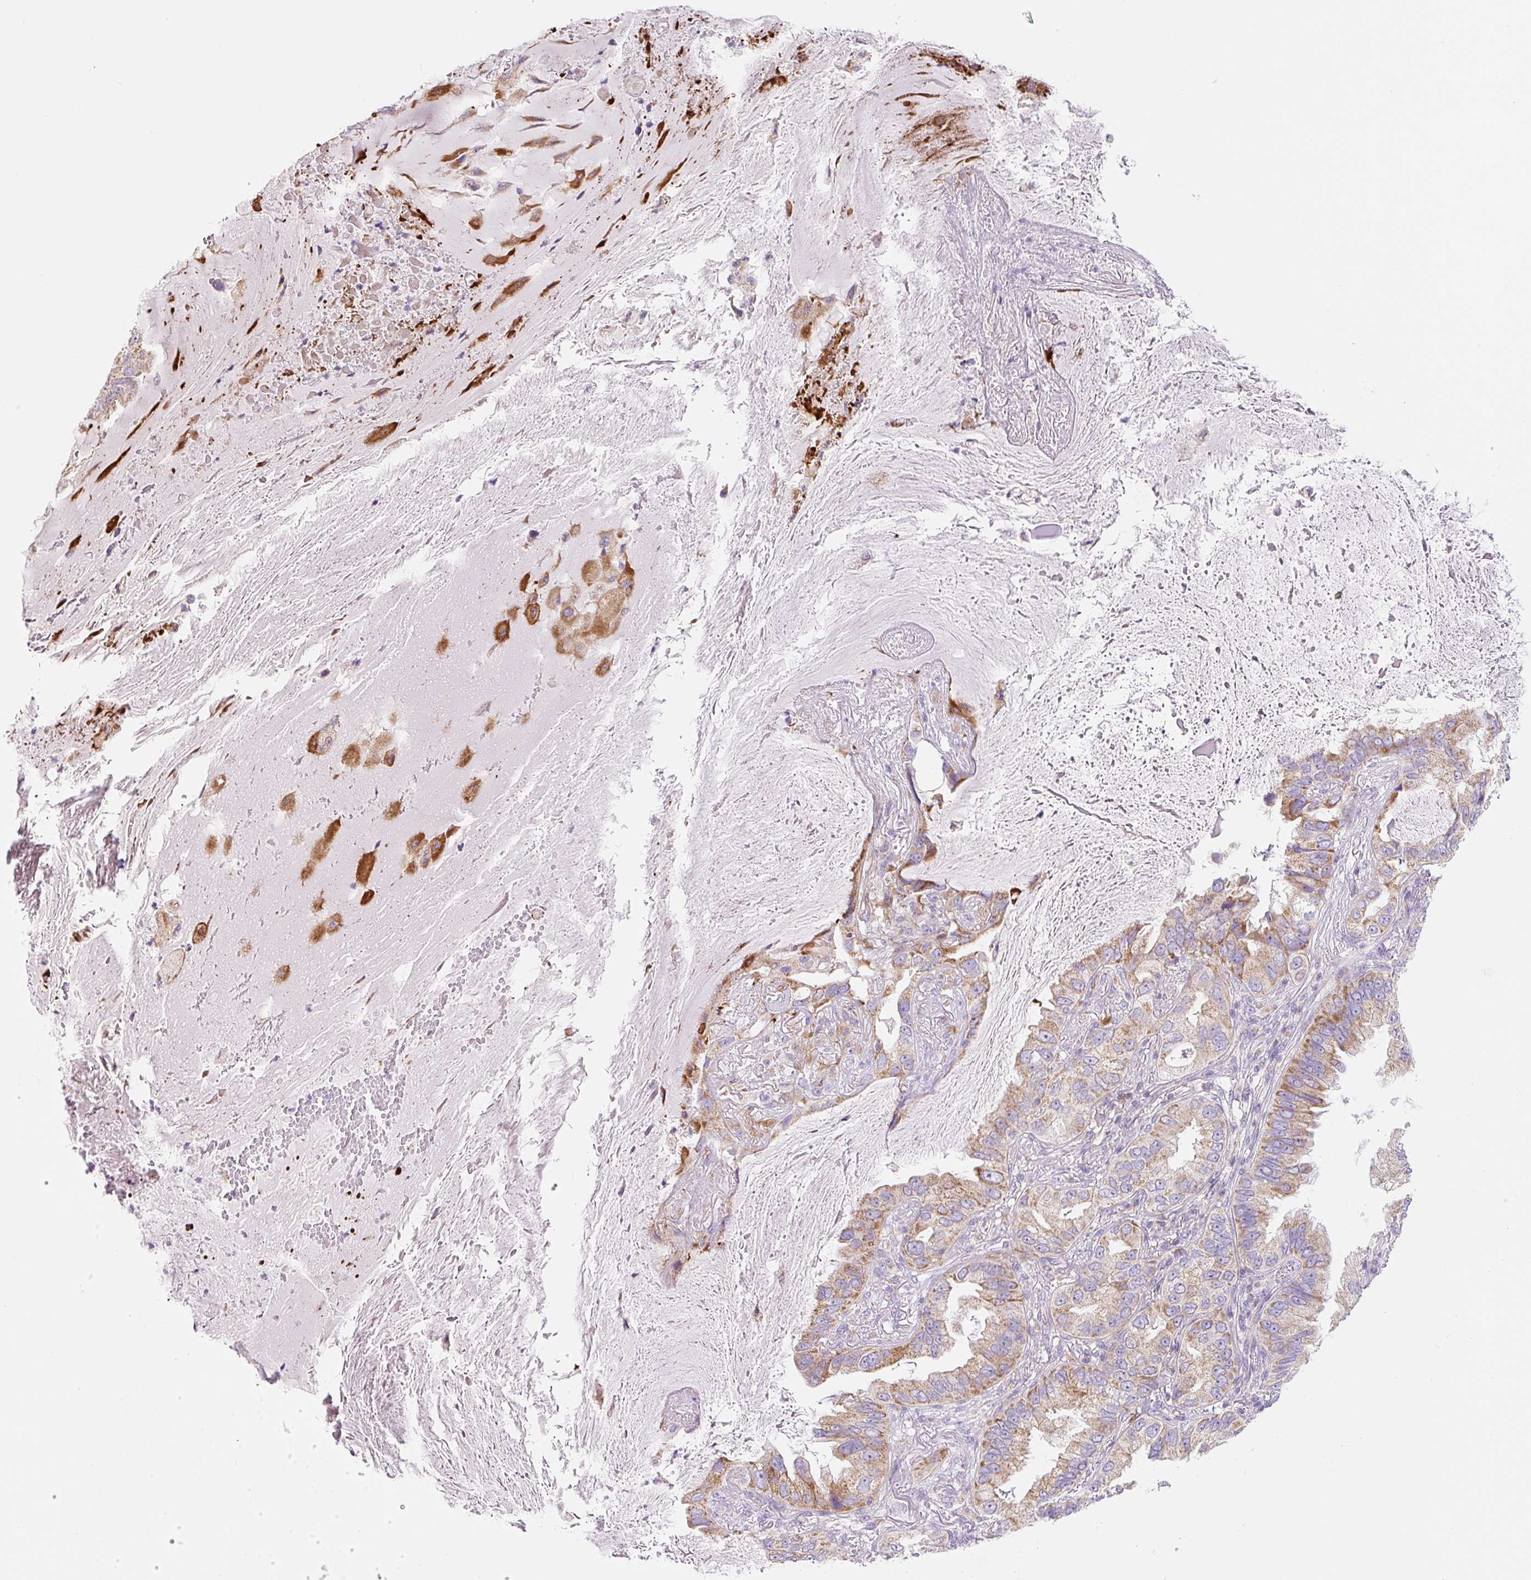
{"staining": {"intensity": "moderate", "quantity": ">75%", "location": "cytoplasmic/membranous"}, "tissue": "lung cancer", "cell_type": "Tumor cells", "image_type": "cancer", "snomed": [{"axis": "morphology", "description": "Adenocarcinoma, NOS"}, {"axis": "topography", "description": "Lung"}], "caption": "Immunohistochemistry photomicrograph of lung cancer stained for a protein (brown), which demonstrates medium levels of moderate cytoplasmic/membranous expression in approximately >75% of tumor cells.", "gene": "FOCAD", "patient": {"sex": "female", "age": 69}}